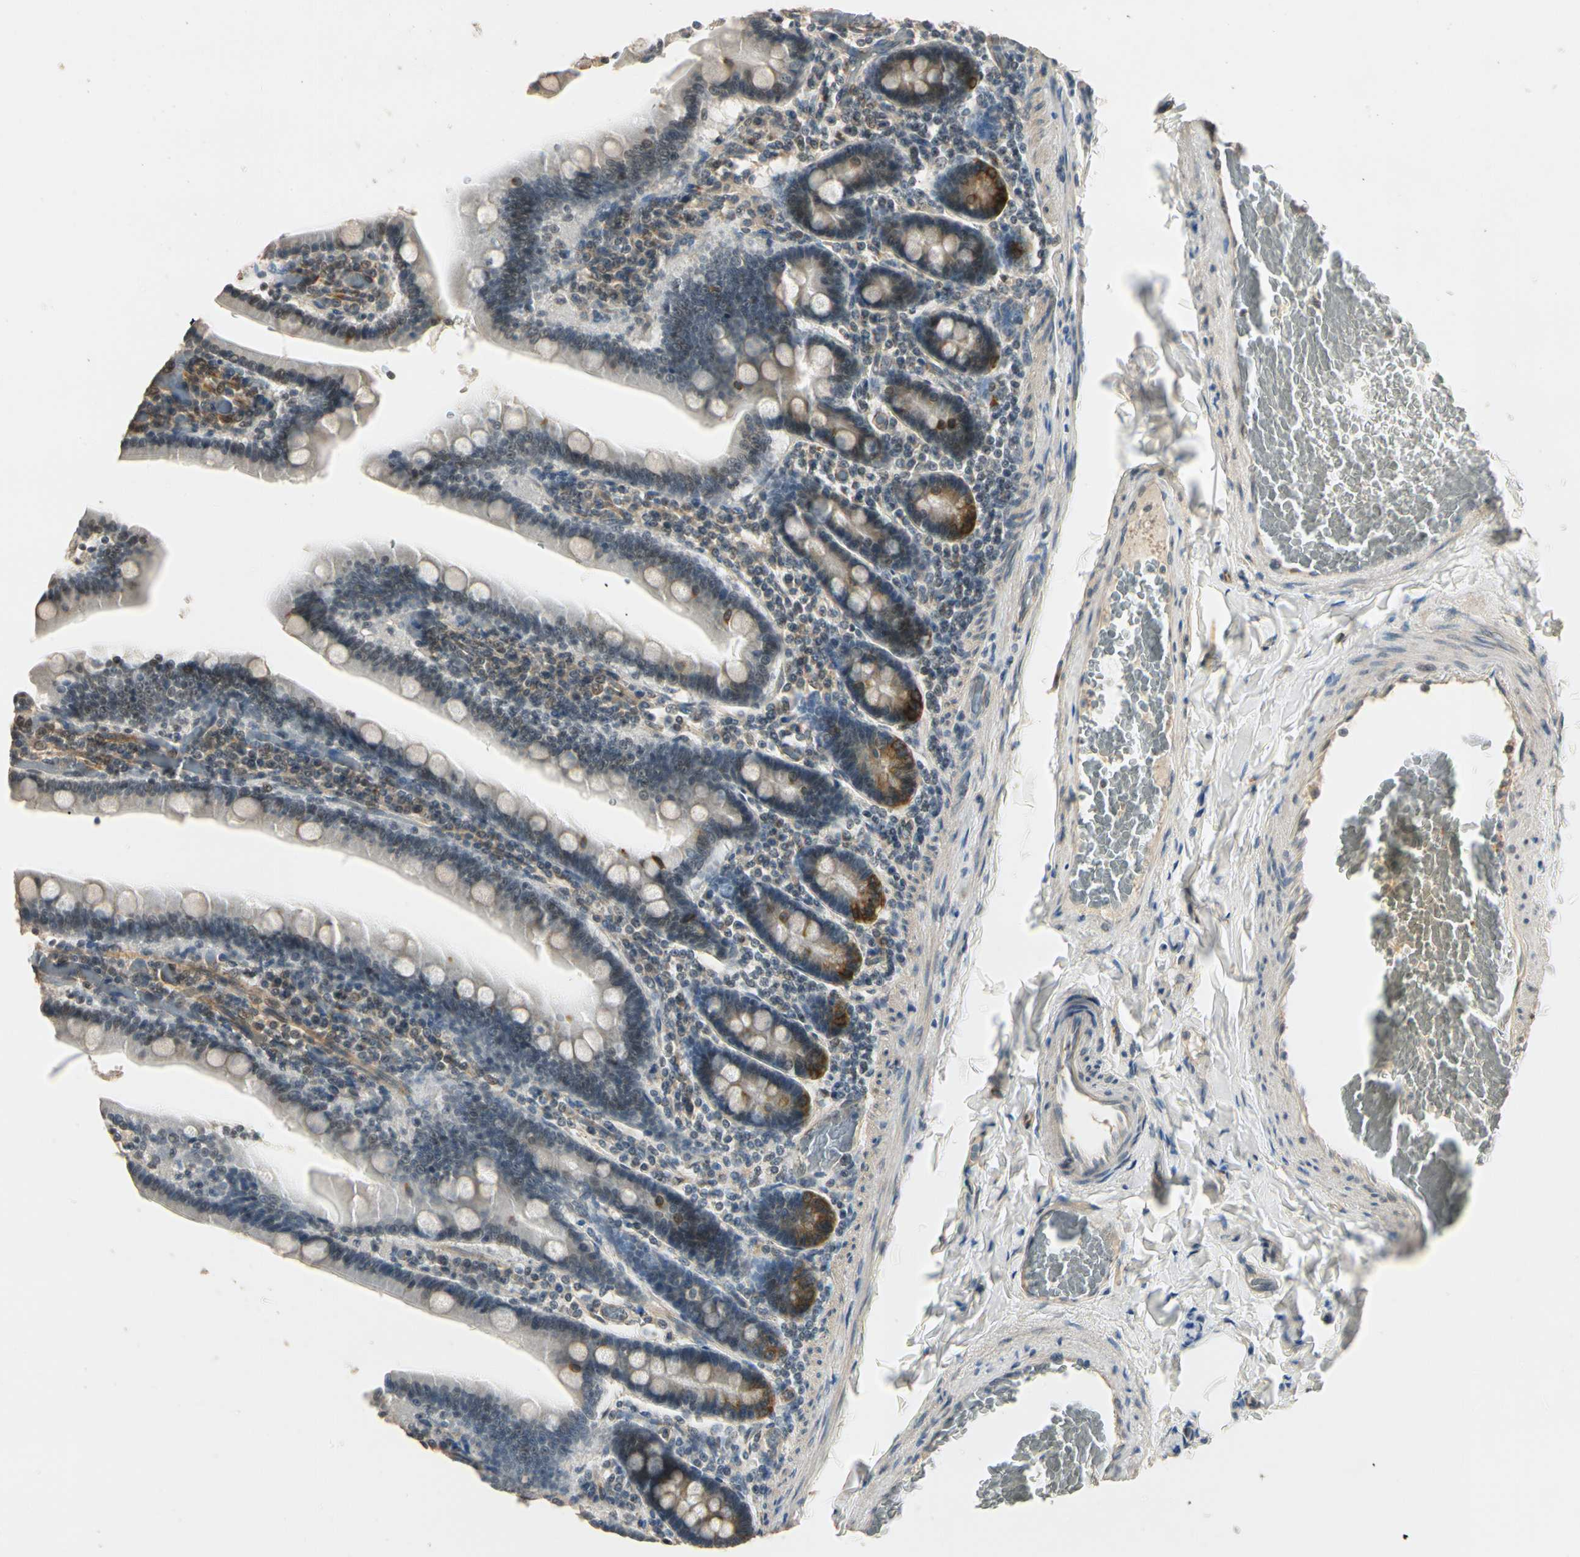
{"staining": {"intensity": "strong", "quantity": "25%-75%", "location": "cytoplasmic/membranous"}, "tissue": "duodenum", "cell_type": "Glandular cells", "image_type": "normal", "snomed": [{"axis": "morphology", "description": "Normal tissue, NOS"}, {"axis": "topography", "description": "Duodenum"}], "caption": "Immunohistochemistry (IHC) (DAB (3,3'-diaminobenzidine)) staining of unremarkable human duodenum shows strong cytoplasmic/membranous protein staining in approximately 25%-75% of glandular cells. (IHC, brightfield microscopy, high magnification).", "gene": "TASOR", "patient": {"sex": "female", "age": 53}}